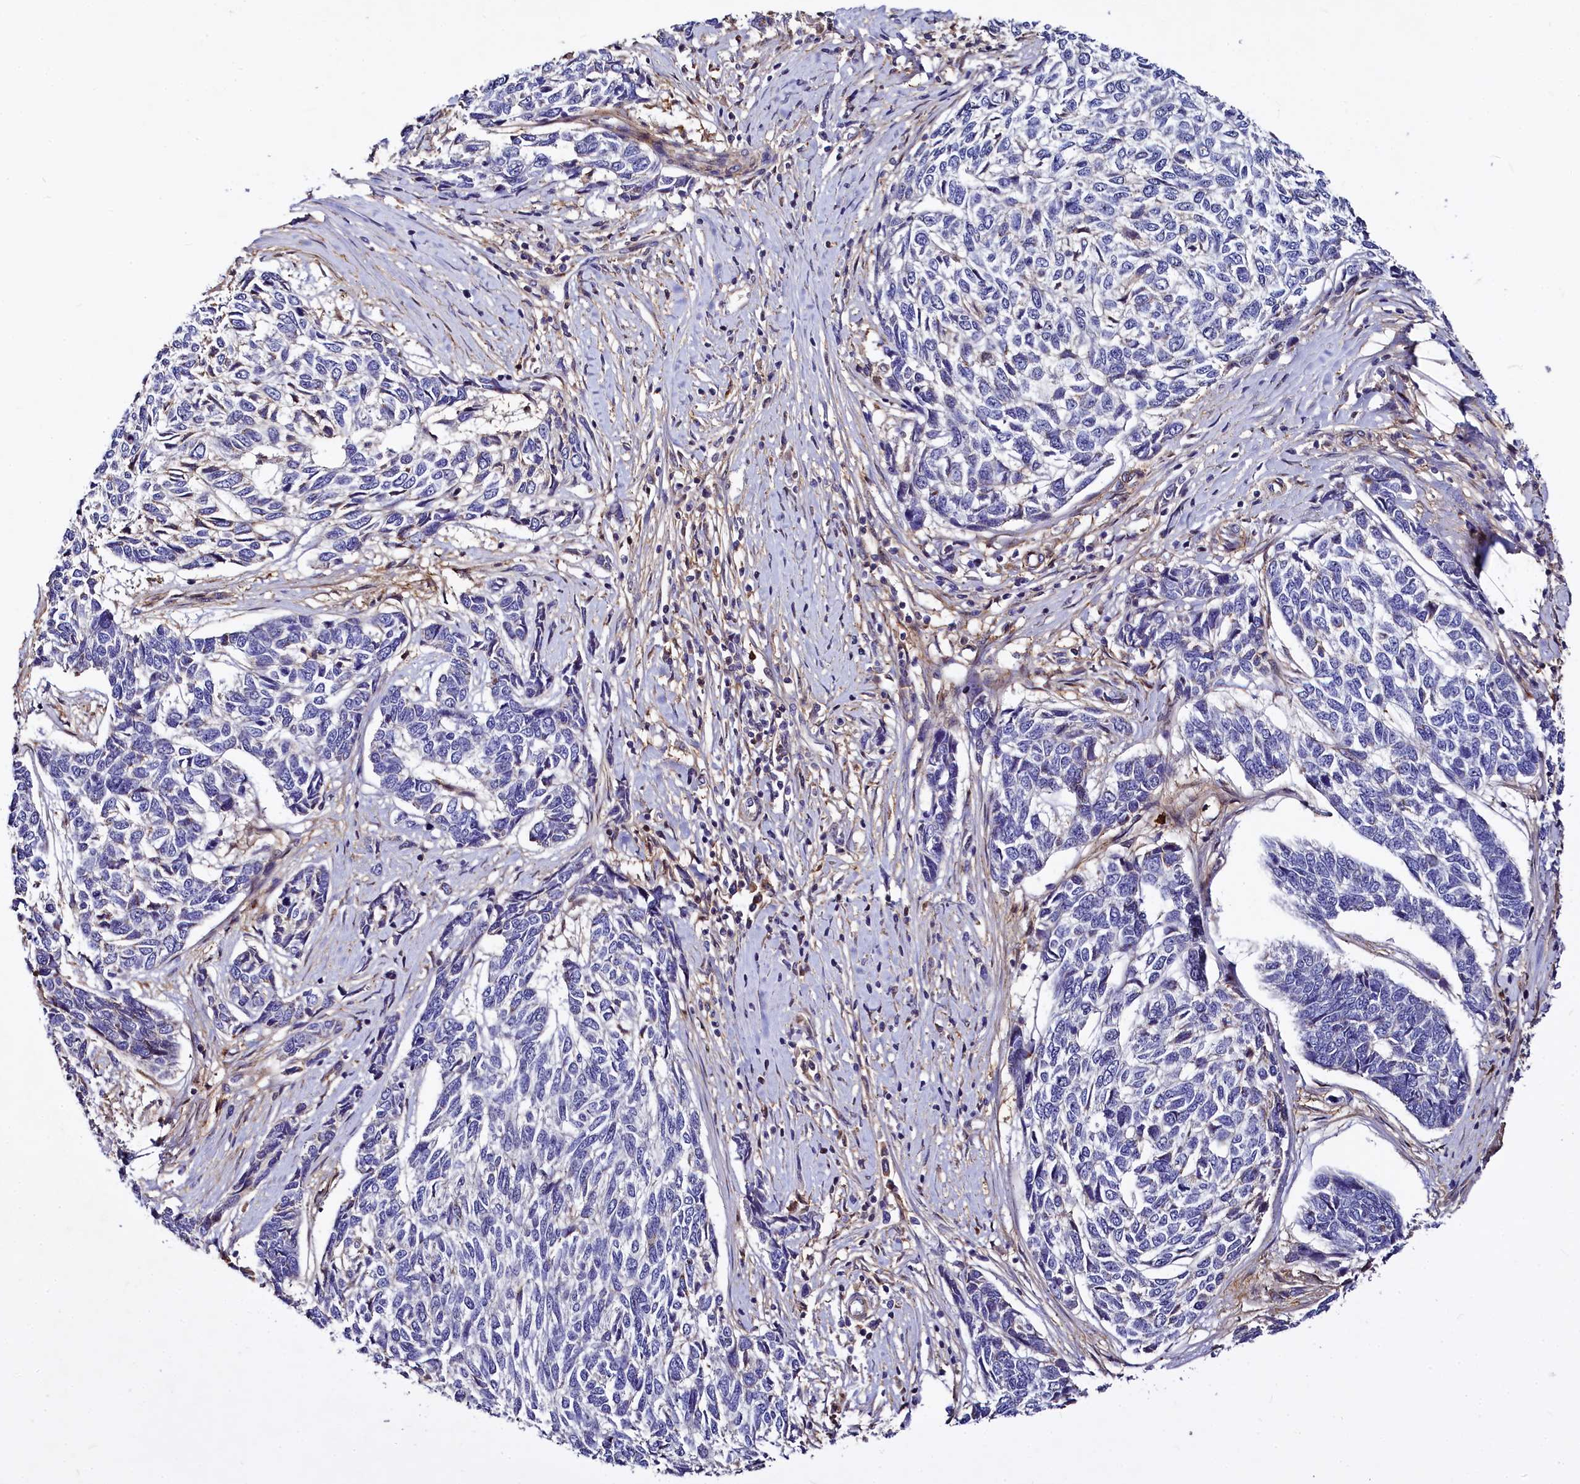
{"staining": {"intensity": "negative", "quantity": "none", "location": "none"}, "tissue": "skin cancer", "cell_type": "Tumor cells", "image_type": "cancer", "snomed": [{"axis": "morphology", "description": "Basal cell carcinoma"}, {"axis": "topography", "description": "Skin"}], "caption": "Immunohistochemical staining of basal cell carcinoma (skin) exhibits no significant expression in tumor cells.", "gene": "ATG101", "patient": {"sex": "female", "age": 65}}